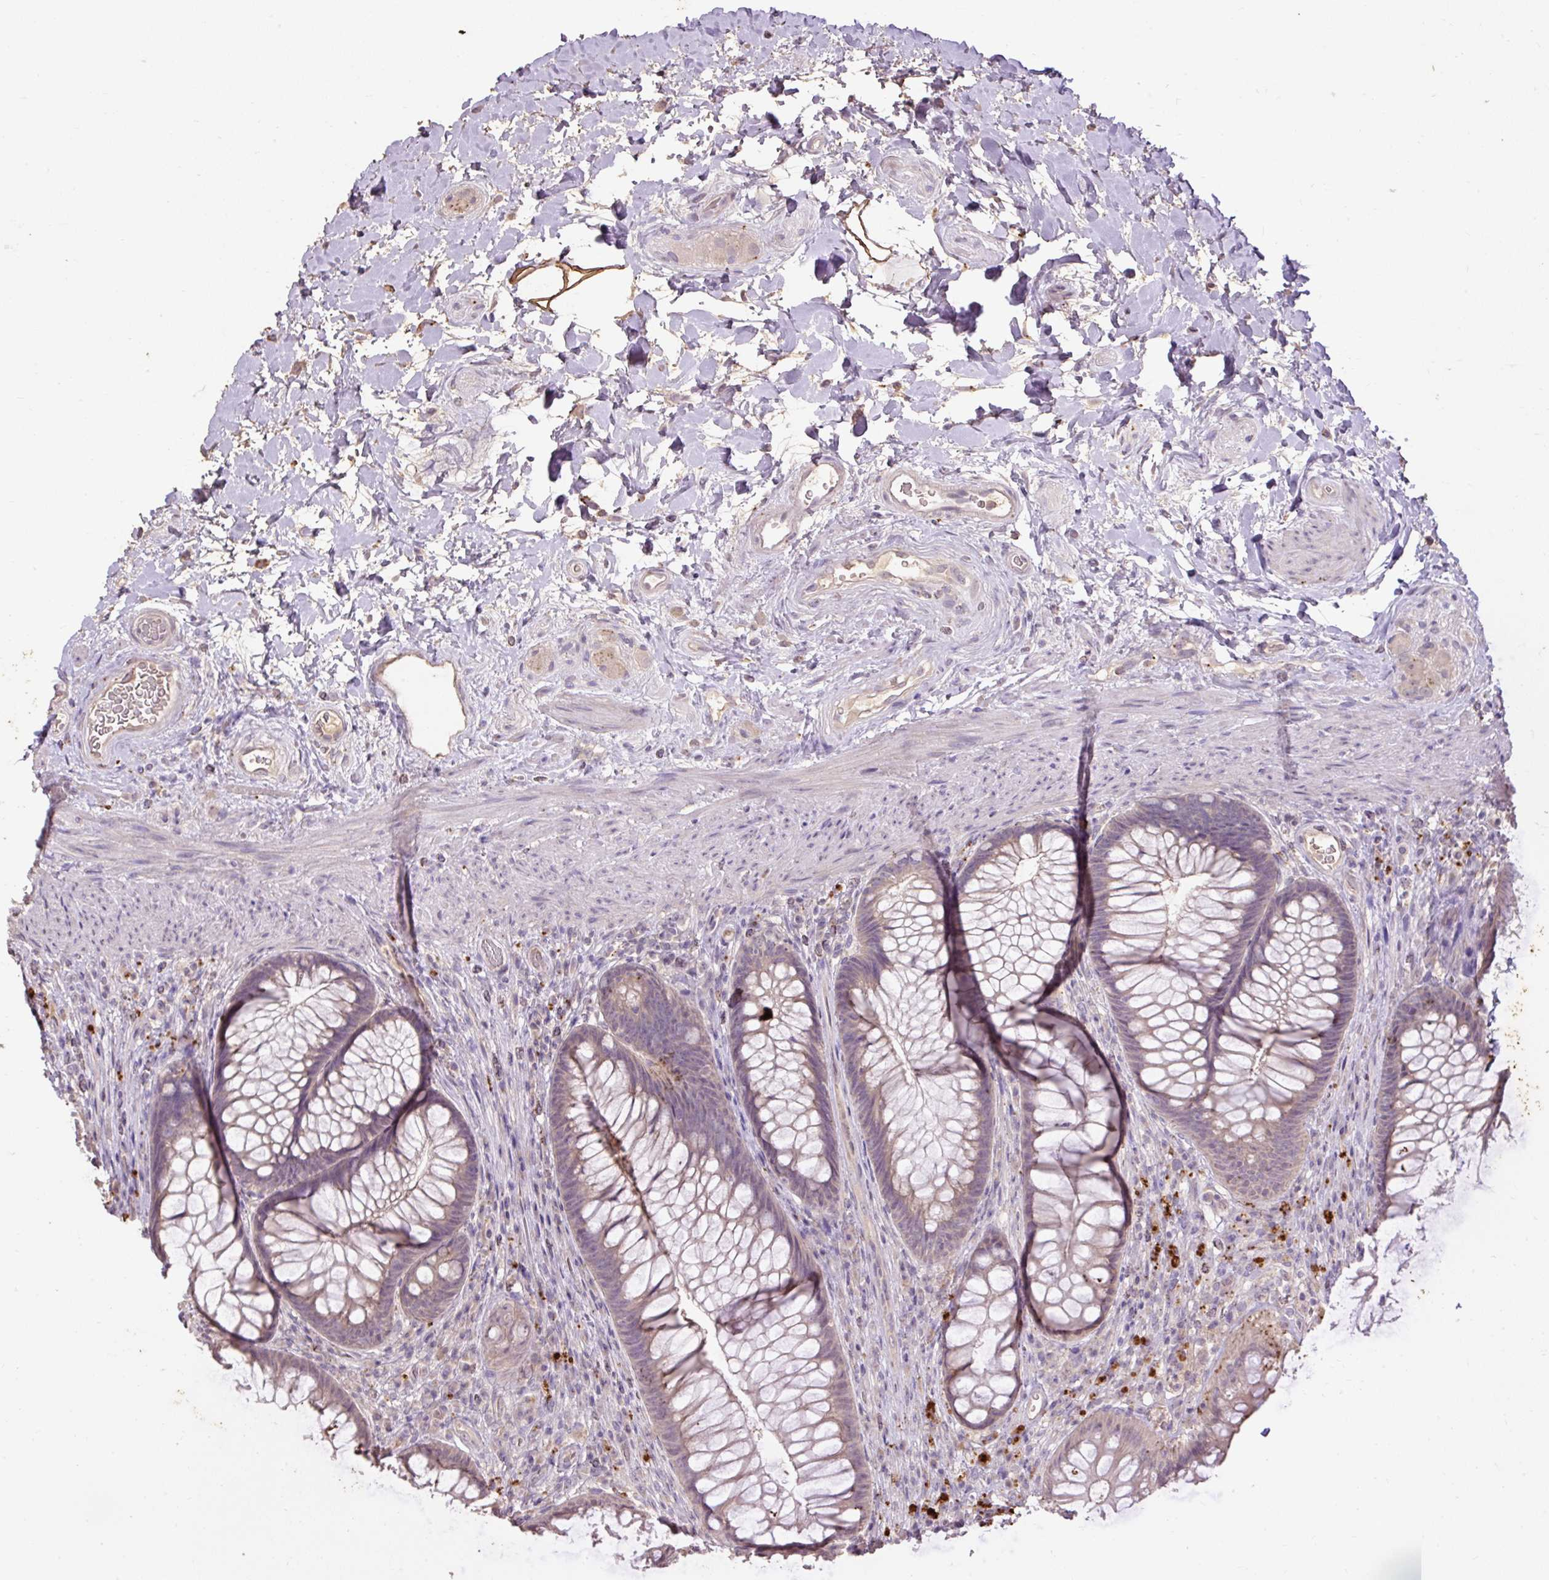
{"staining": {"intensity": "weak", "quantity": "25%-75%", "location": "cytoplasmic/membranous"}, "tissue": "rectum", "cell_type": "Glandular cells", "image_type": "normal", "snomed": [{"axis": "morphology", "description": "Normal tissue, NOS"}, {"axis": "topography", "description": "Rectum"}], "caption": "This micrograph demonstrates immunohistochemistry staining of benign rectum, with low weak cytoplasmic/membranous positivity in approximately 25%-75% of glandular cells.", "gene": "LRTM2", "patient": {"sex": "male", "age": 53}}